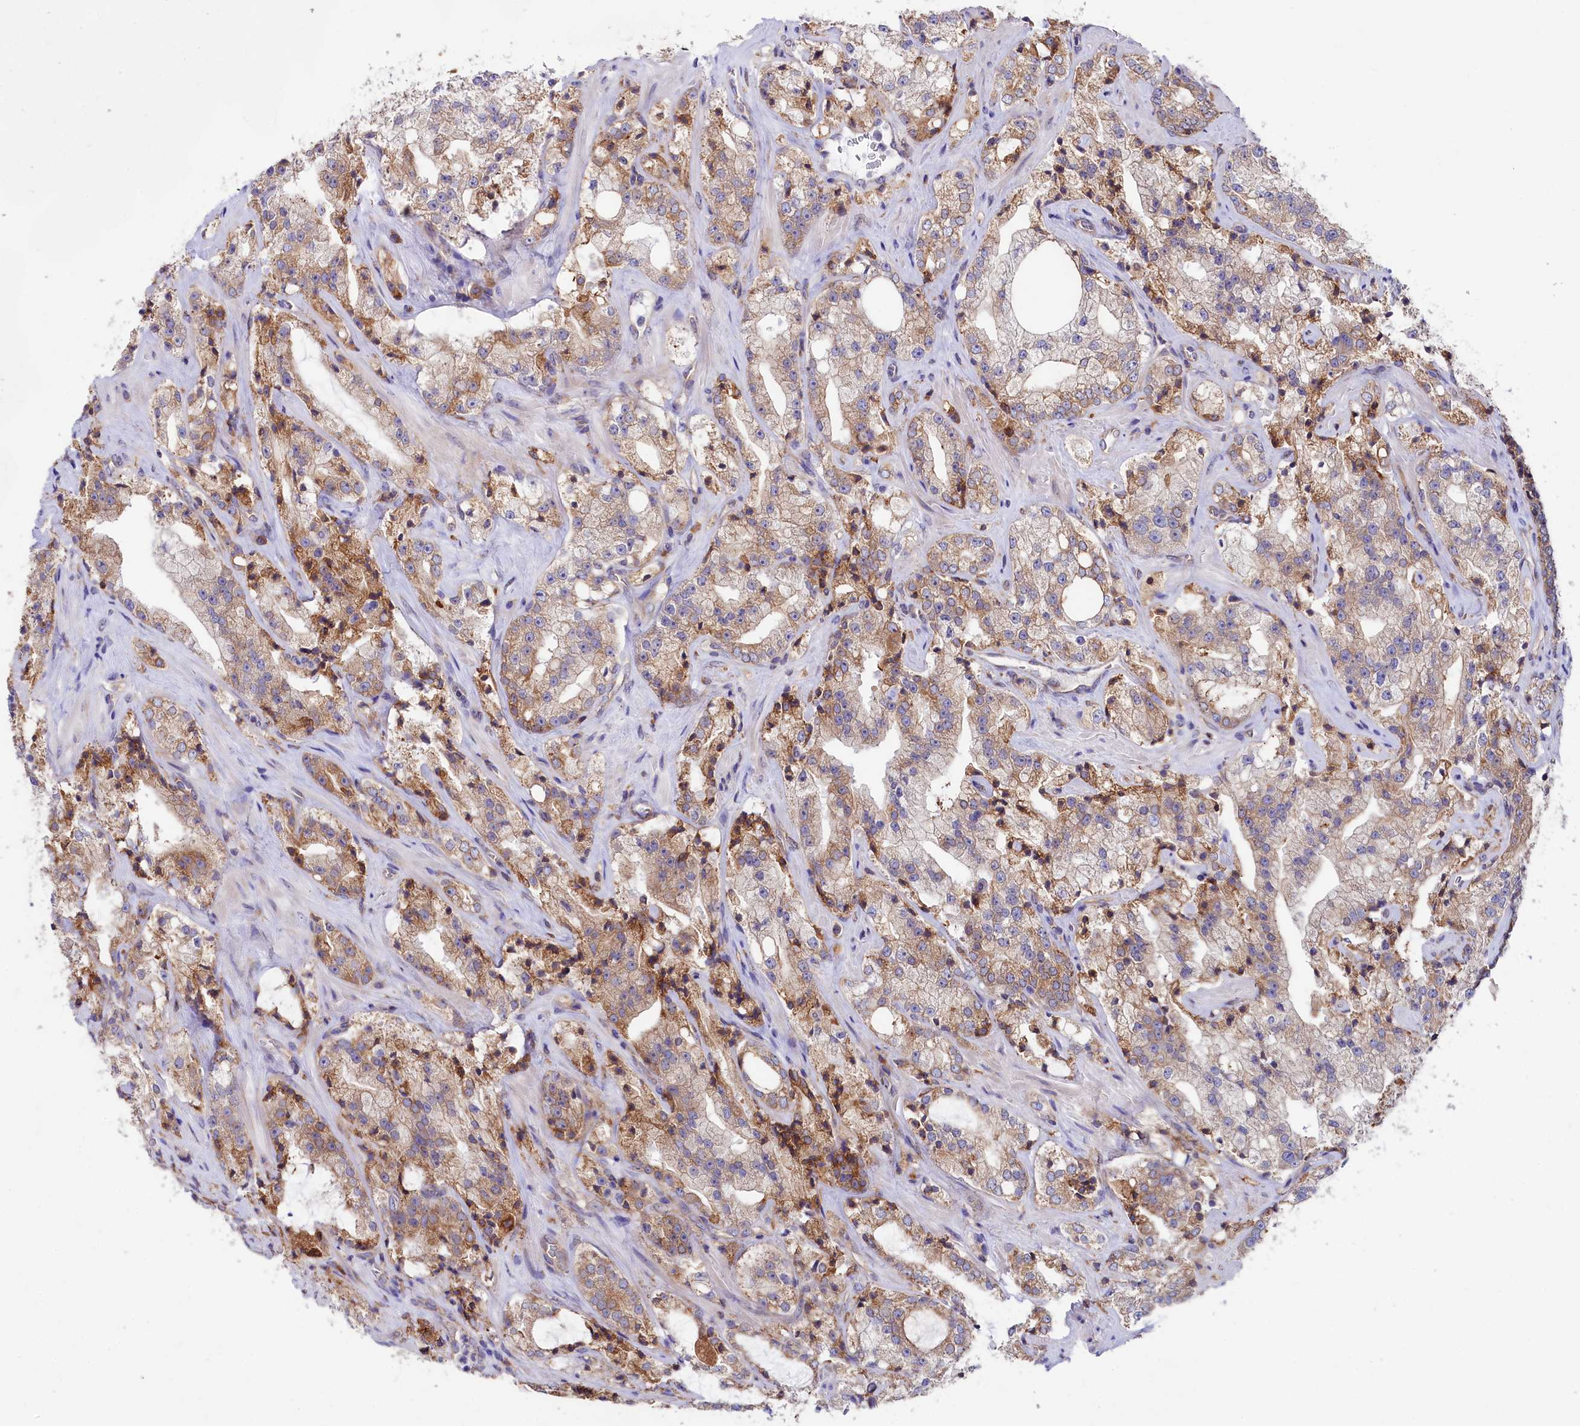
{"staining": {"intensity": "moderate", "quantity": ">75%", "location": "cytoplasmic/membranous"}, "tissue": "prostate cancer", "cell_type": "Tumor cells", "image_type": "cancer", "snomed": [{"axis": "morphology", "description": "Adenocarcinoma, High grade"}, {"axis": "topography", "description": "Prostate"}], "caption": "The histopathology image reveals immunohistochemical staining of prostate high-grade adenocarcinoma. There is moderate cytoplasmic/membranous expression is identified in about >75% of tumor cells. Using DAB (3,3'-diaminobenzidine) (brown) and hematoxylin (blue) stains, captured at high magnification using brightfield microscopy.", "gene": "CHID1", "patient": {"sex": "male", "age": 64}}